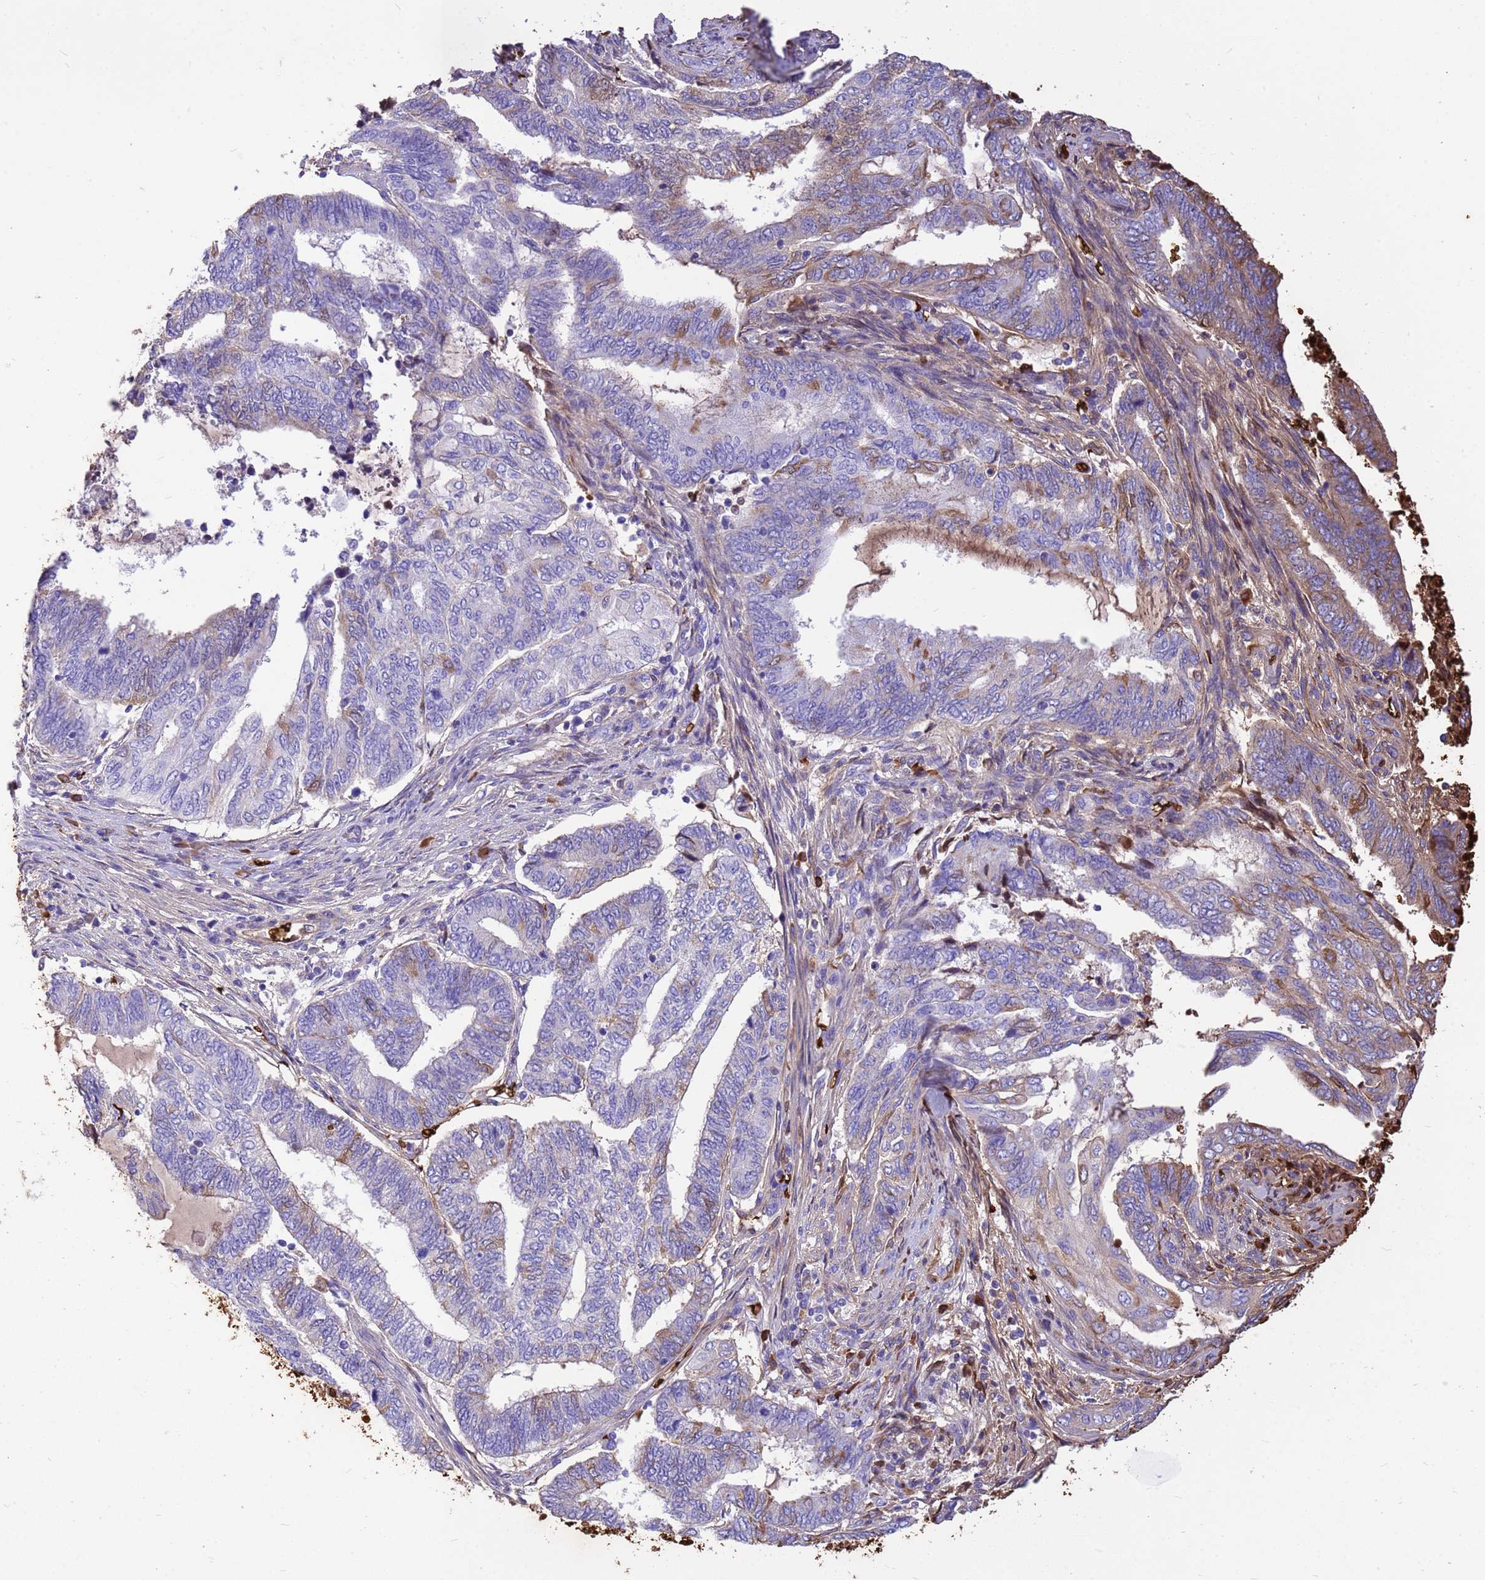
{"staining": {"intensity": "moderate", "quantity": "<25%", "location": "cytoplasmic/membranous"}, "tissue": "endometrial cancer", "cell_type": "Tumor cells", "image_type": "cancer", "snomed": [{"axis": "morphology", "description": "Adenocarcinoma, NOS"}, {"axis": "topography", "description": "Uterus"}, {"axis": "topography", "description": "Endometrium"}], "caption": "A brown stain shows moderate cytoplasmic/membranous expression of a protein in endometrial cancer tumor cells.", "gene": "HBA2", "patient": {"sex": "female", "age": 70}}